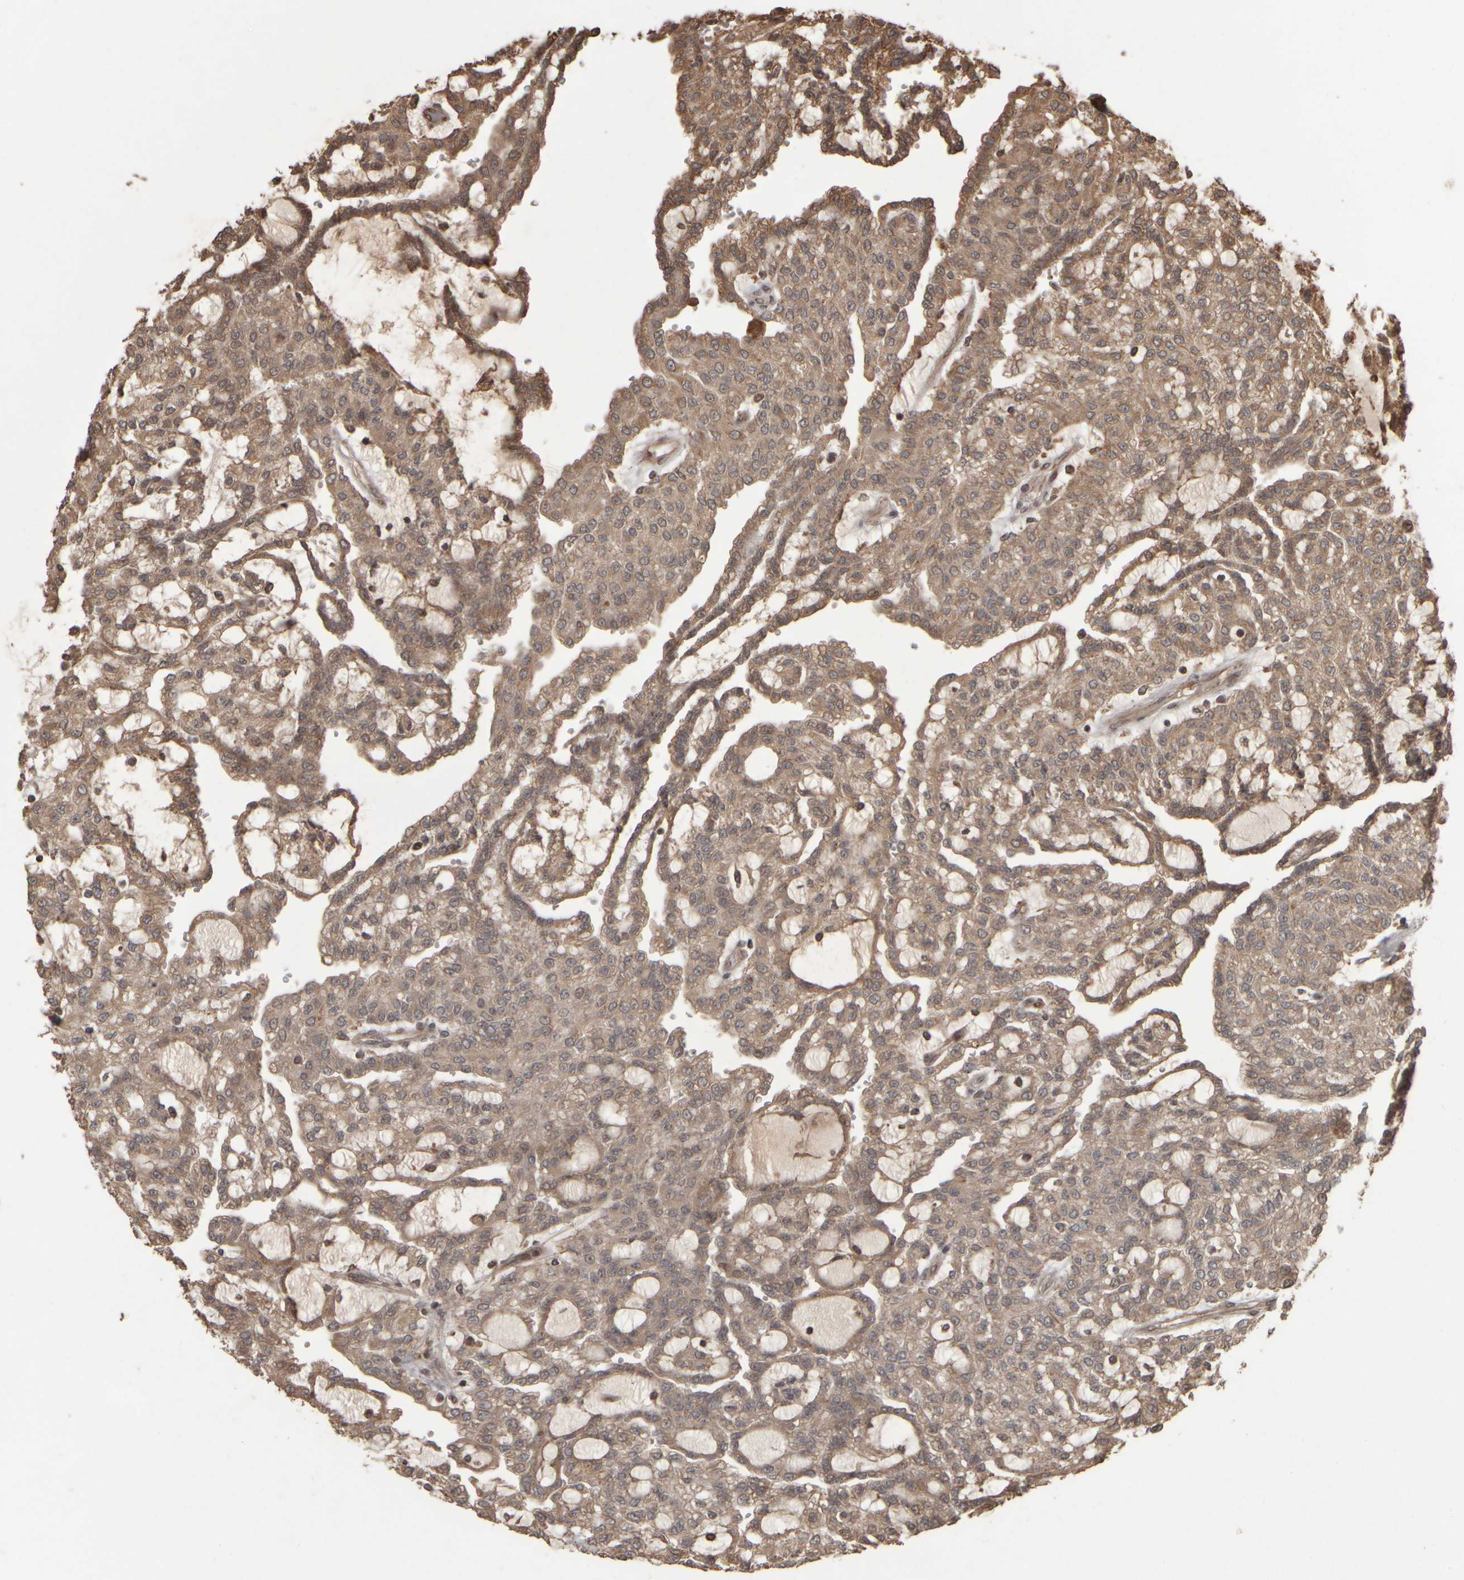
{"staining": {"intensity": "weak", "quantity": ">75%", "location": "cytoplasmic/membranous"}, "tissue": "renal cancer", "cell_type": "Tumor cells", "image_type": "cancer", "snomed": [{"axis": "morphology", "description": "Adenocarcinoma, NOS"}, {"axis": "topography", "description": "Kidney"}], "caption": "The immunohistochemical stain labels weak cytoplasmic/membranous positivity in tumor cells of adenocarcinoma (renal) tissue.", "gene": "AGBL3", "patient": {"sex": "male", "age": 63}}